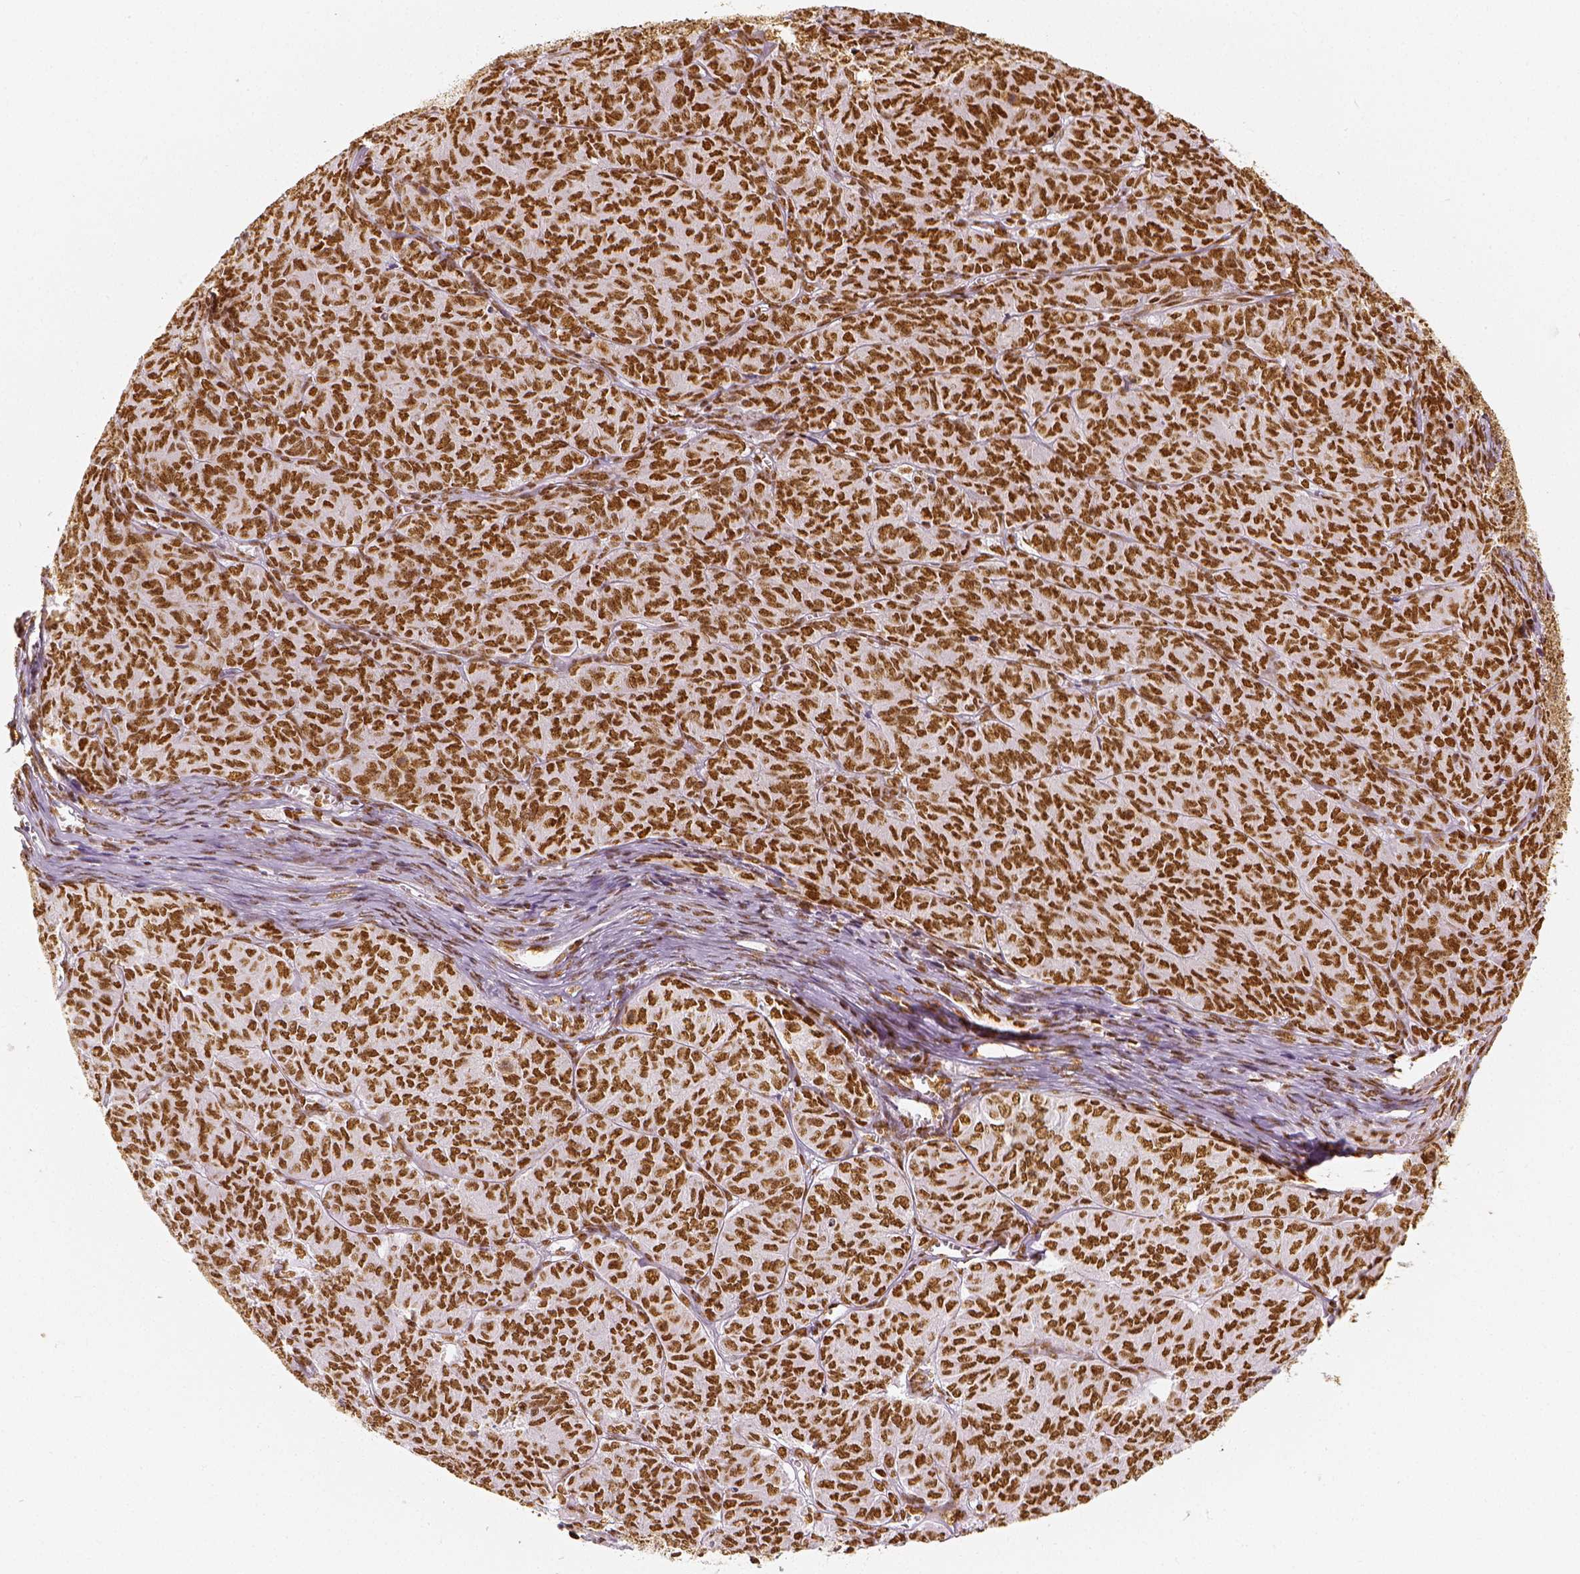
{"staining": {"intensity": "moderate", "quantity": ">75%", "location": "nuclear"}, "tissue": "ovarian cancer", "cell_type": "Tumor cells", "image_type": "cancer", "snomed": [{"axis": "morphology", "description": "Carcinoma, endometroid"}, {"axis": "topography", "description": "Ovary"}], "caption": "Moderate nuclear expression is present in approximately >75% of tumor cells in ovarian endometroid carcinoma. (brown staining indicates protein expression, while blue staining denotes nuclei).", "gene": "KDM5B", "patient": {"sex": "female", "age": 80}}